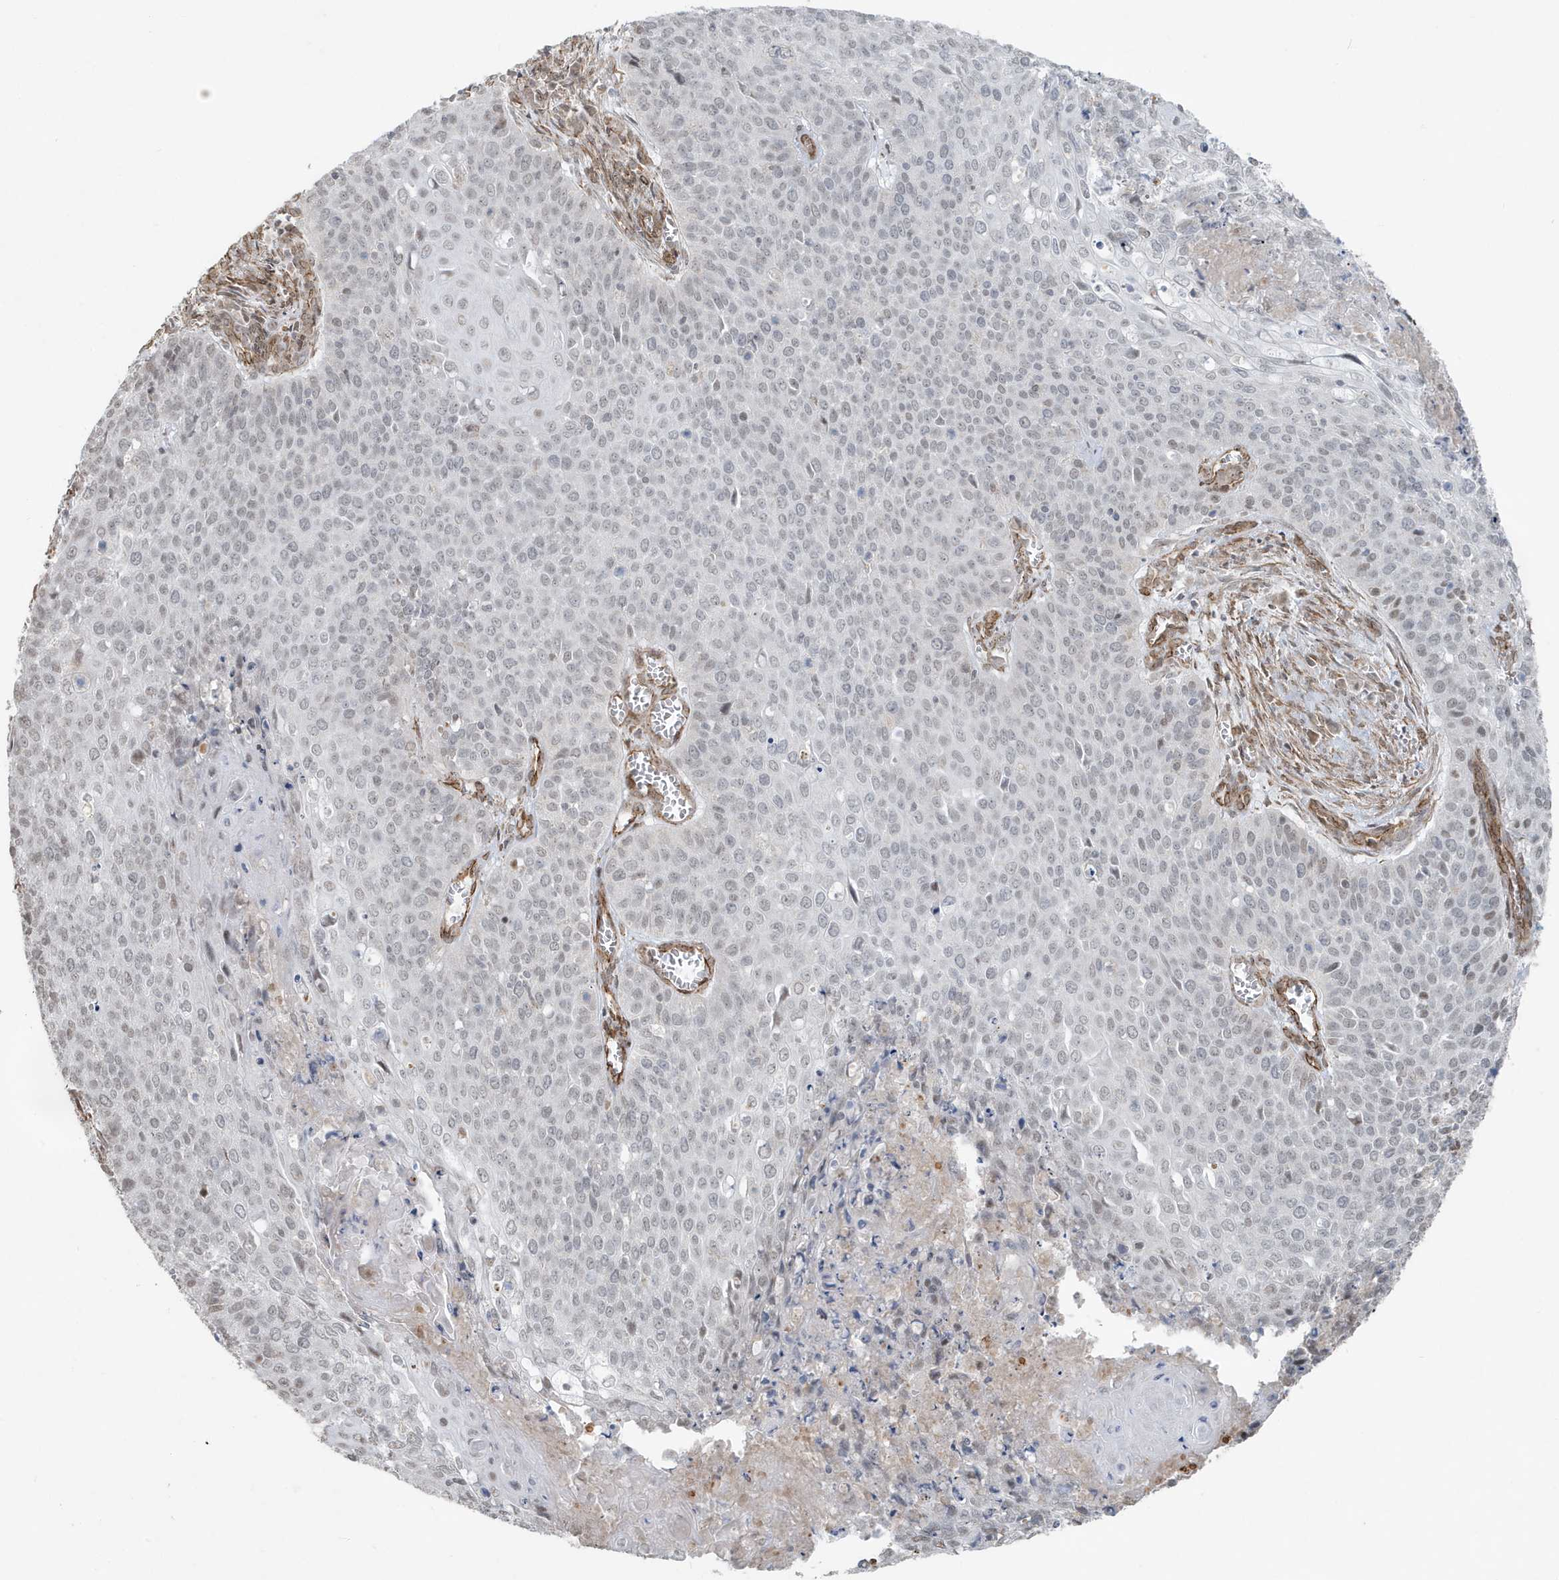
{"staining": {"intensity": "negative", "quantity": "none", "location": "none"}, "tissue": "cervical cancer", "cell_type": "Tumor cells", "image_type": "cancer", "snomed": [{"axis": "morphology", "description": "Squamous cell carcinoma, NOS"}, {"axis": "topography", "description": "Cervix"}], "caption": "A high-resolution photomicrograph shows immunohistochemistry (IHC) staining of squamous cell carcinoma (cervical), which shows no significant expression in tumor cells. The staining was performed using DAB to visualize the protein expression in brown, while the nuclei were stained in blue with hematoxylin (Magnification: 20x).", "gene": "CHCHD4", "patient": {"sex": "female", "age": 39}}